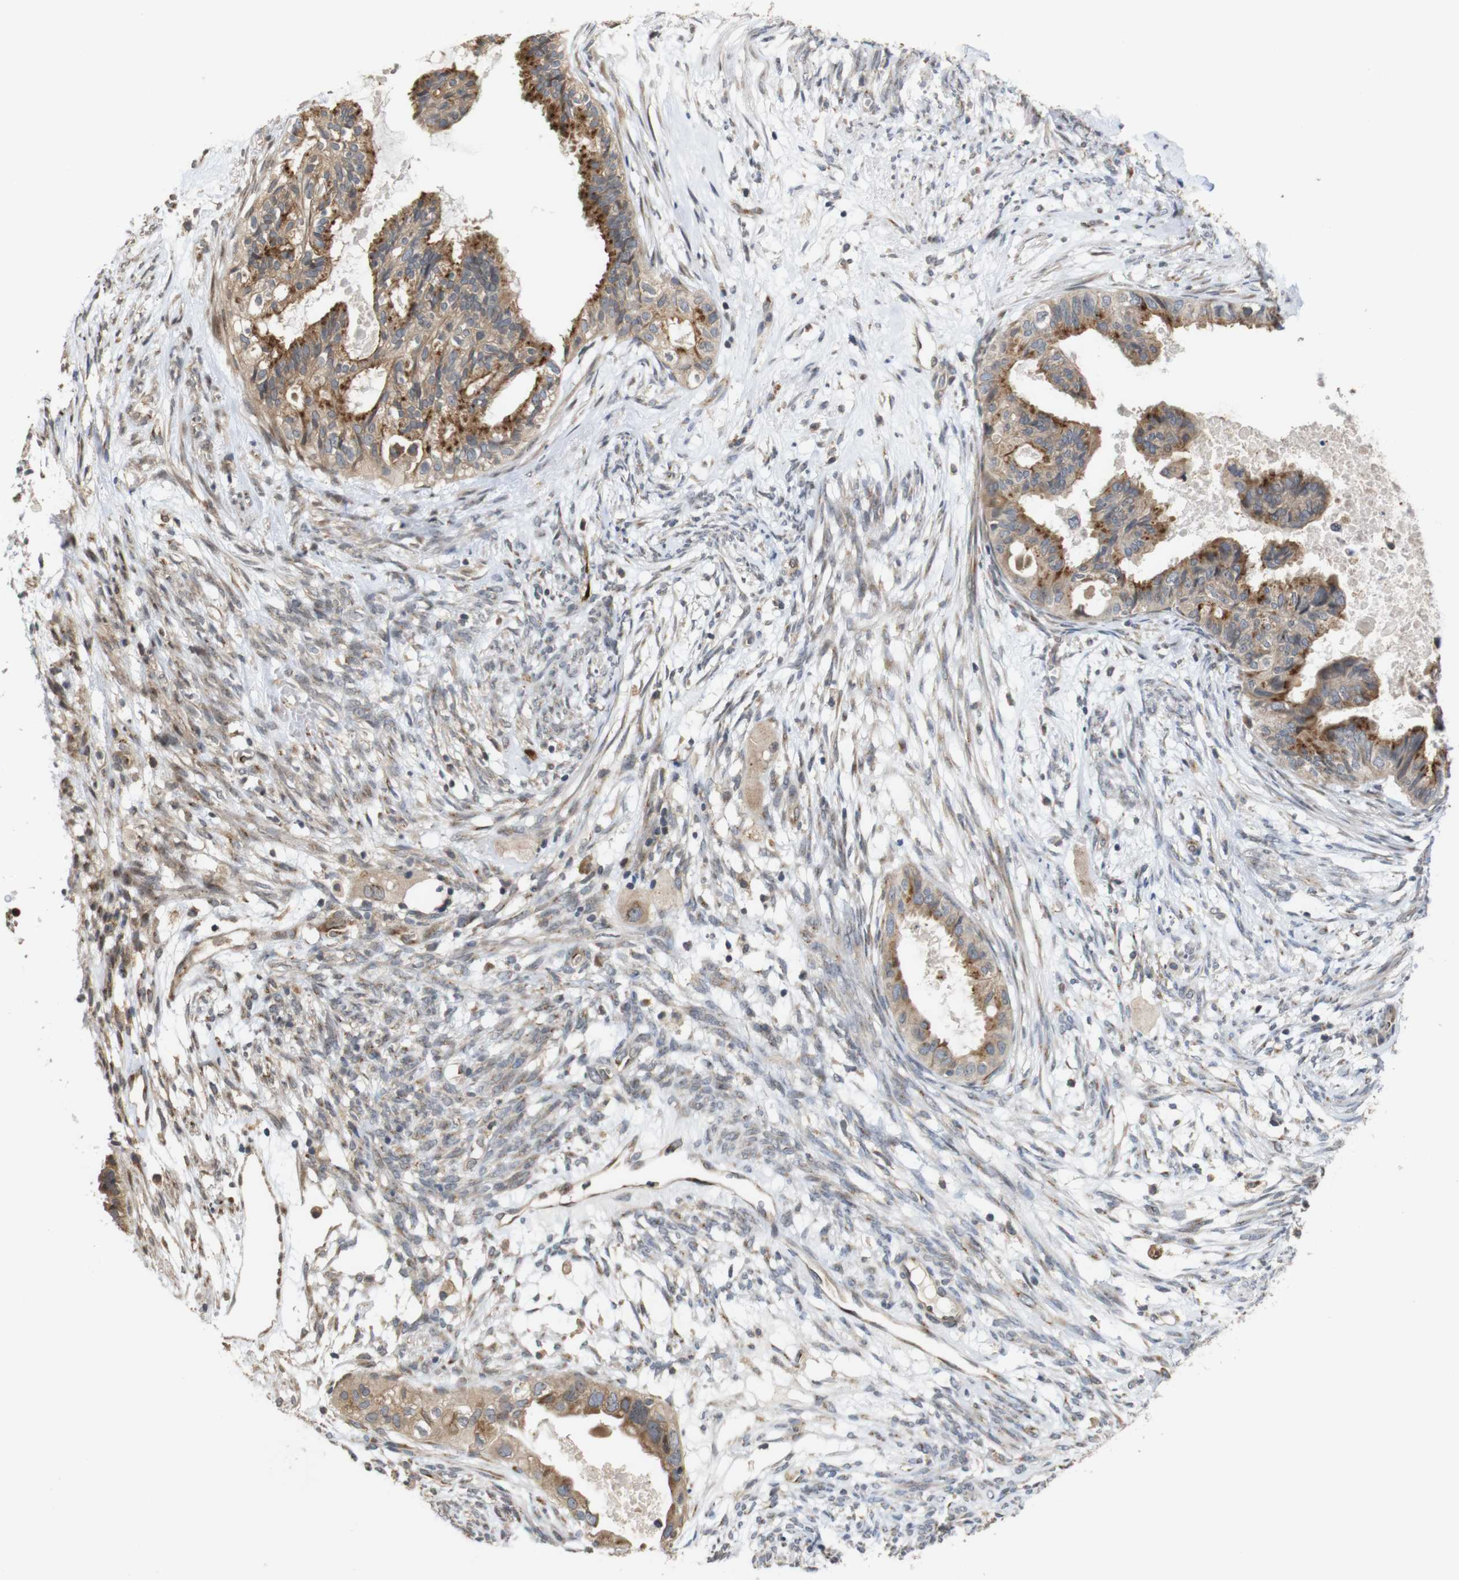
{"staining": {"intensity": "moderate", "quantity": ">75%", "location": "cytoplasmic/membranous"}, "tissue": "cervical cancer", "cell_type": "Tumor cells", "image_type": "cancer", "snomed": [{"axis": "morphology", "description": "Normal tissue, NOS"}, {"axis": "morphology", "description": "Adenocarcinoma, NOS"}, {"axis": "topography", "description": "Cervix"}, {"axis": "topography", "description": "Endometrium"}], "caption": "Human cervical cancer stained for a protein (brown) shows moderate cytoplasmic/membranous positive positivity in about >75% of tumor cells.", "gene": "EFCAB14", "patient": {"sex": "female", "age": 86}}